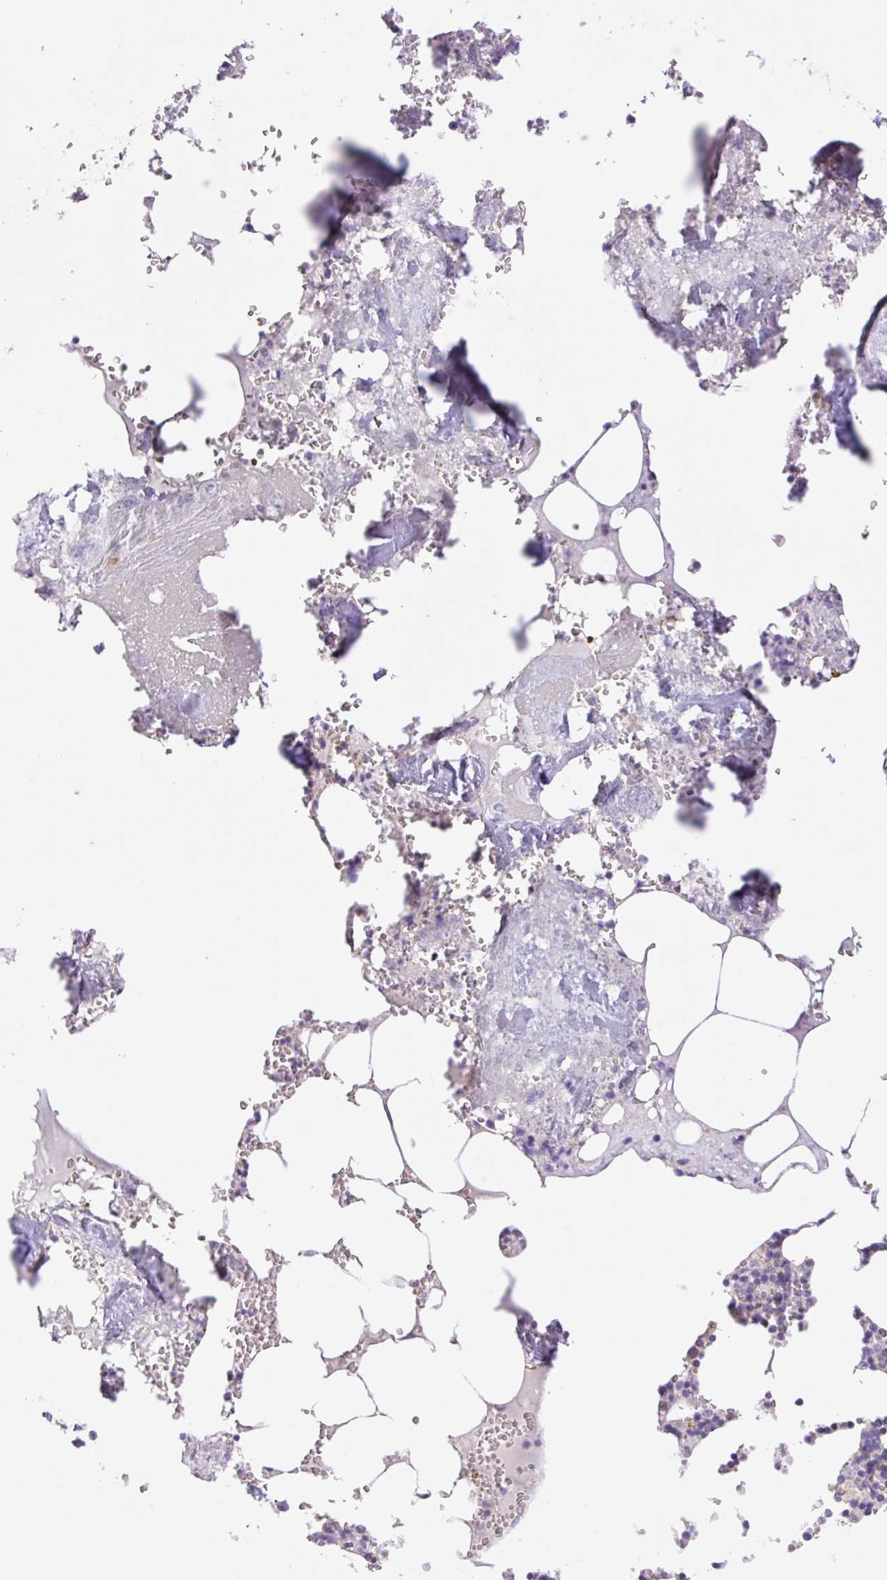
{"staining": {"intensity": "moderate", "quantity": "<25%", "location": "cytoplasmic/membranous"}, "tissue": "bone marrow", "cell_type": "Hematopoietic cells", "image_type": "normal", "snomed": [{"axis": "morphology", "description": "Normal tissue, NOS"}, {"axis": "topography", "description": "Bone marrow"}], "caption": "Immunohistochemistry micrograph of benign bone marrow stained for a protein (brown), which demonstrates low levels of moderate cytoplasmic/membranous staining in about <25% of hematopoietic cells.", "gene": "COPZ2", "patient": {"sex": "male", "age": 54}}